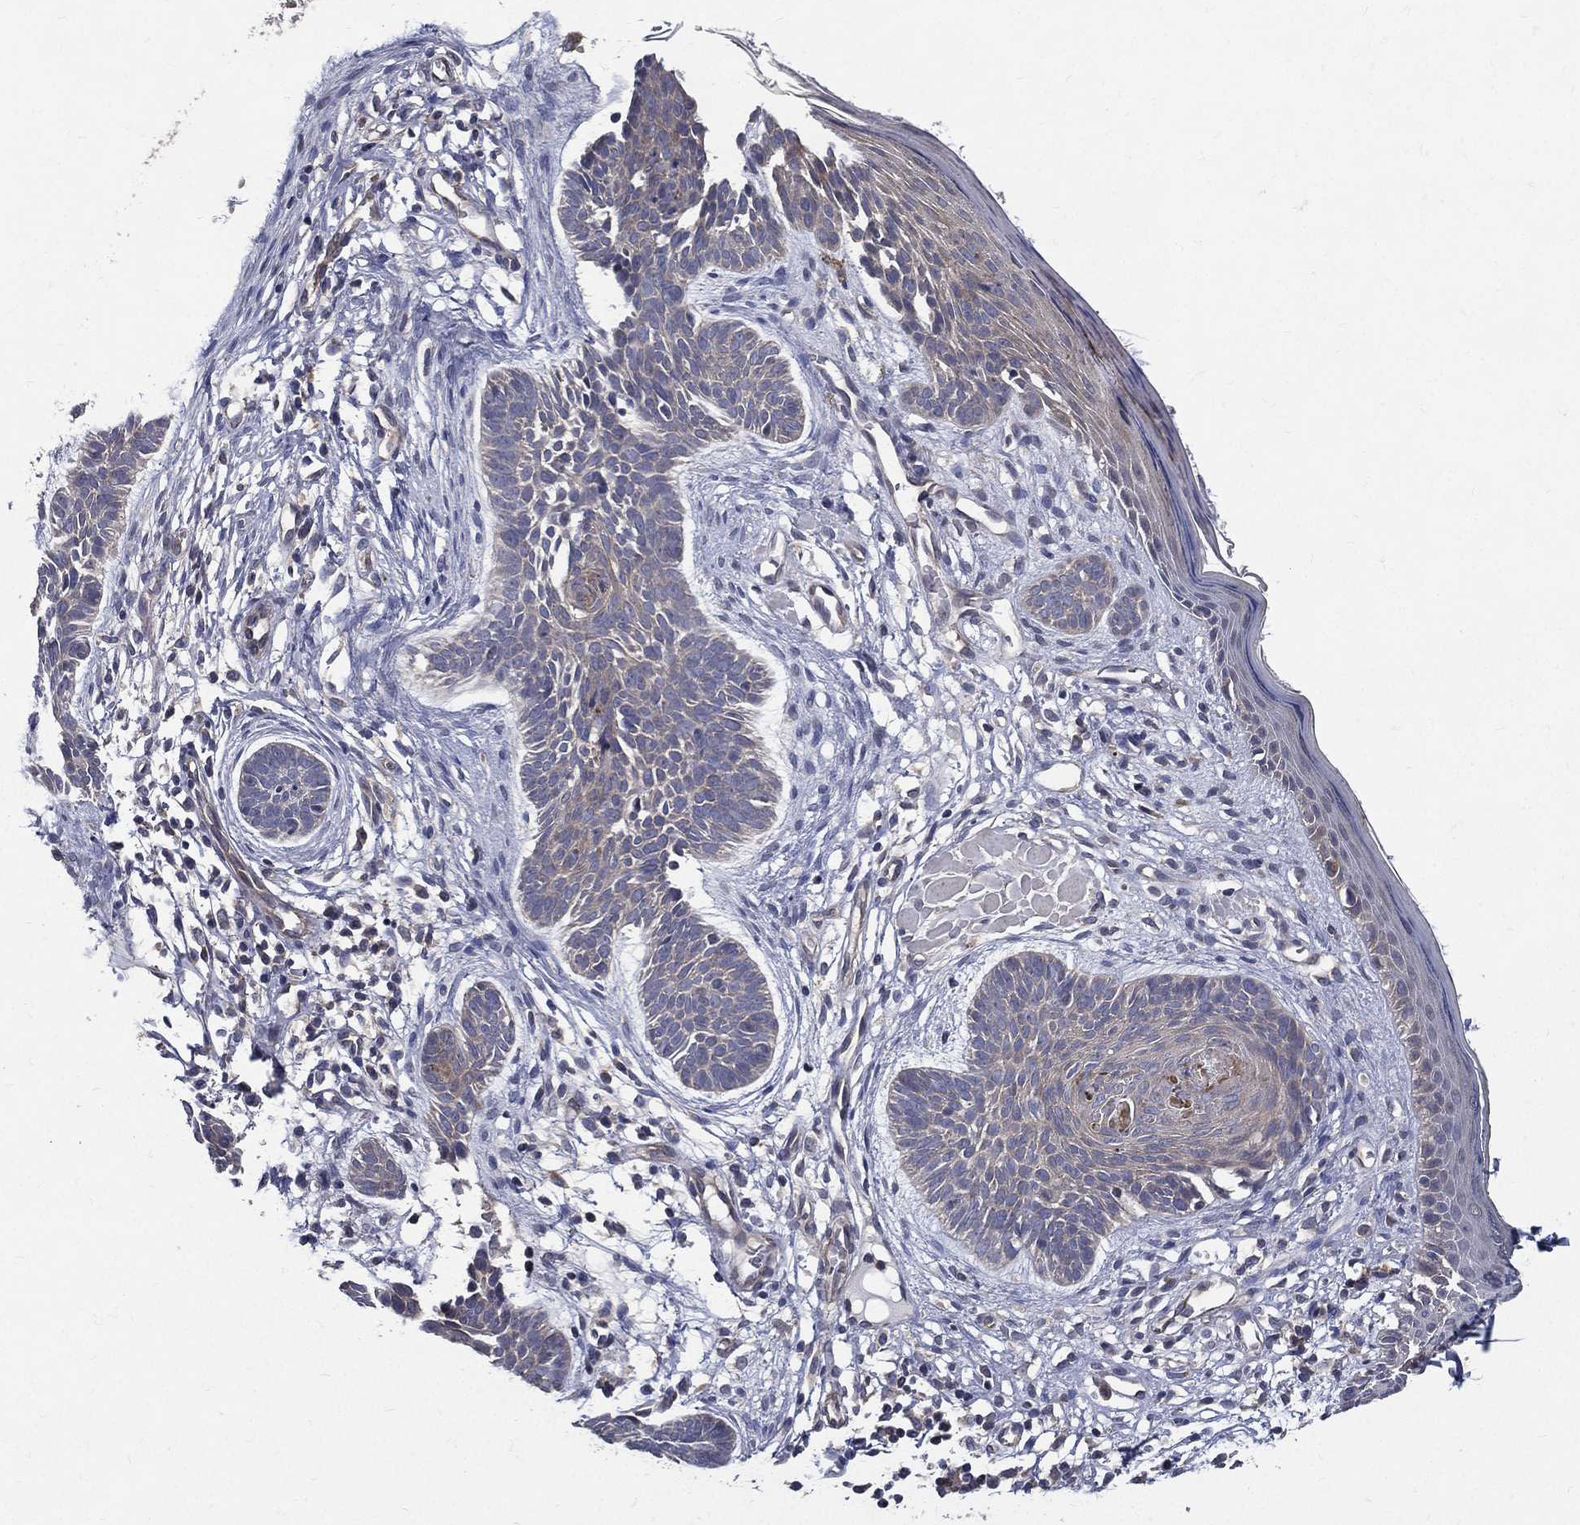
{"staining": {"intensity": "negative", "quantity": "none", "location": "none"}, "tissue": "skin cancer", "cell_type": "Tumor cells", "image_type": "cancer", "snomed": [{"axis": "morphology", "description": "Basal cell carcinoma"}, {"axis": "topography", "description": "Skin"}], "caption": "A micrograph of human basal cell carcinoma (skin) is negative for staining in tumor cells.", "gene": "SERPINB2", "patient": {"sex": "male", "age": 85}}